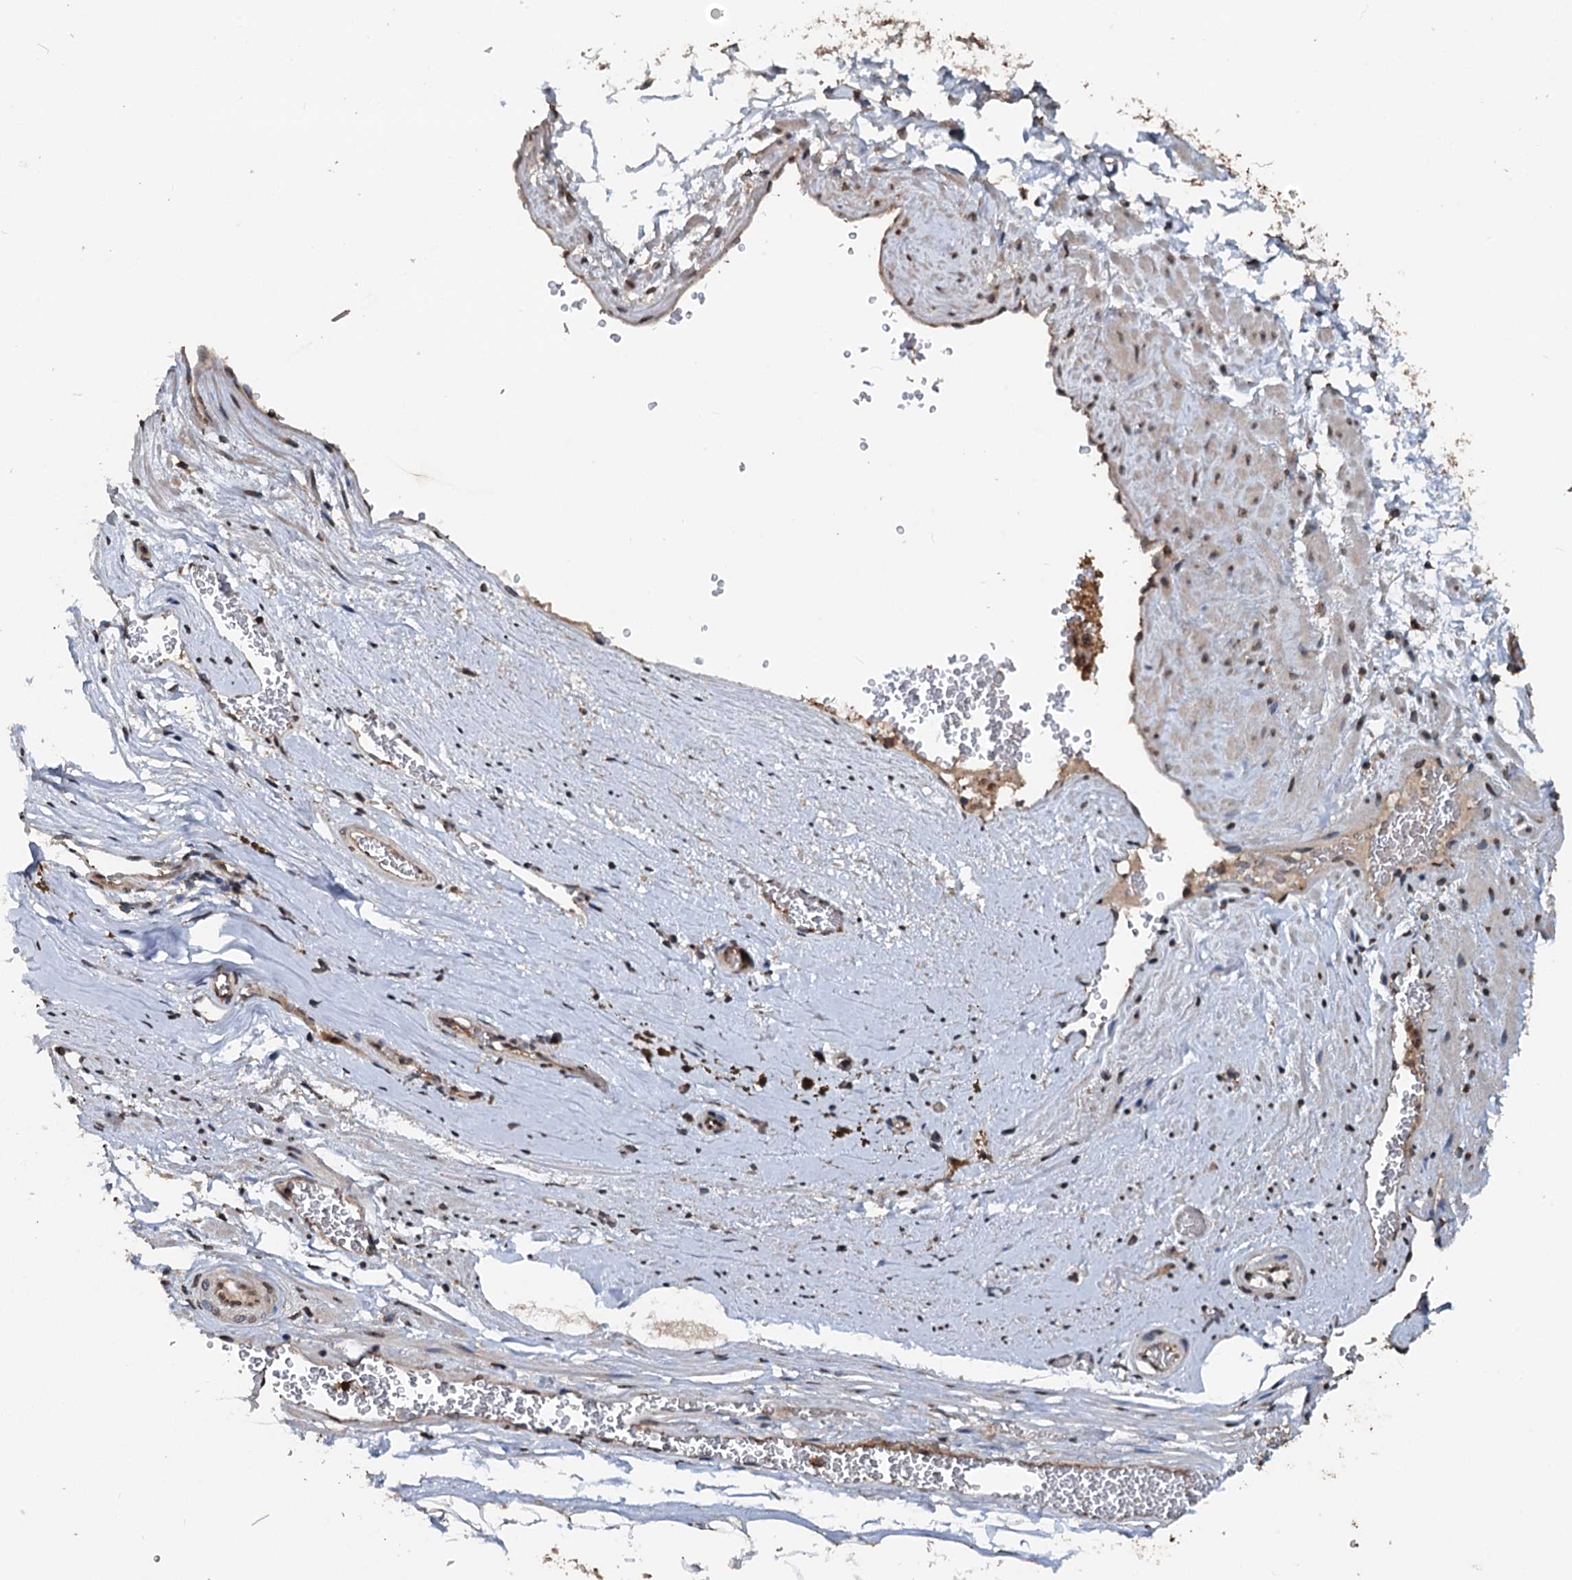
{"staining": {"intensity": "weak", "quantity": "25%-75%", "location": "cytoplasmic/membranous"}, "tissue": "adipose tissue", "cell_type": "Adipocytes", "image_type": "normal", "snomed": [{"axis": "morphology", "description": "Normal tissue, NOS"}, {"axis": "morphology", "description": "Adenocarcinoma, Low grade"}, {"axis": "topography", "description": "Prostate"}, {"axis": "topography", "description": "Peripheral nerve tissue"}], "caption": "Immunohistochemical staining of normal human adipose tissue demonstrates weak cytoplasmic/membranous protein staining in approximately 25%-75% of adipocytes. (DAB (3,3'-diaminobenzidine) IHC, brown staining for protein, blue staining for nuclei).", "gene": "N4BP2L2", "patient": {"sex": "male", "age": 63}}